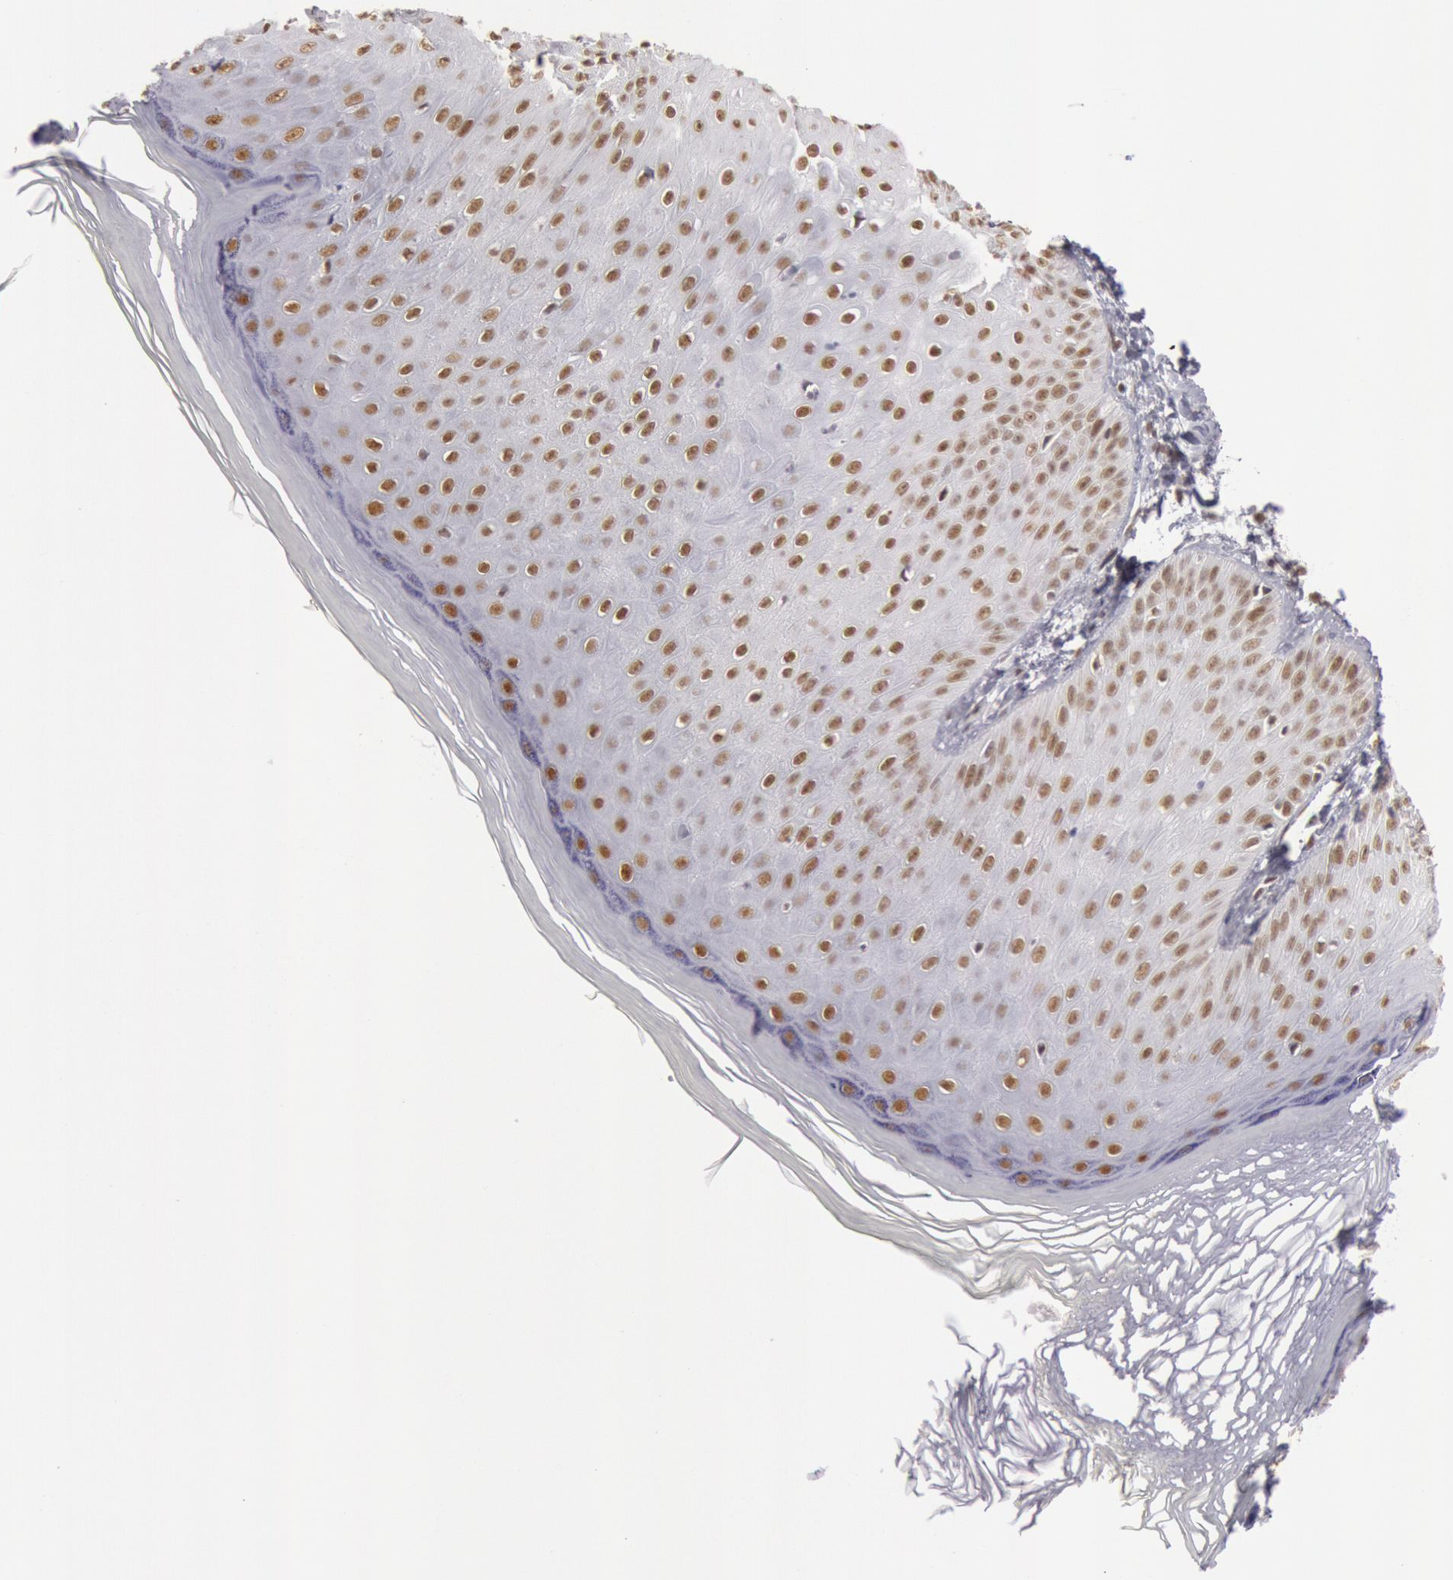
{"staining": {"intensity": "strong", "quantity": ">75%", "location": "nuclear"}, "tissue": "skin", "cell_type": "Epidermal cells", "image_type": "normal", "snomed": [{"axis": "morphology", "description": "Normal tissue, NOS"}, {"axis": "morphology", "description": "Inflammation, NOS"}, {"axis": "topography", "description": "Soft tissue"}, {"axis": "topography", "description": "Anal"}], "caption": "Strong nuclear expression is present in about >75% of epidermal cells in unremarkable skin. Using DAB (3,3'-diaminobenzidine) (brown) and hematoxylin (blue) stains, captured at high magnification using brightfield microscopy.", "gene": "ESS2", "patient": {"sex": "female", "age": 15}}